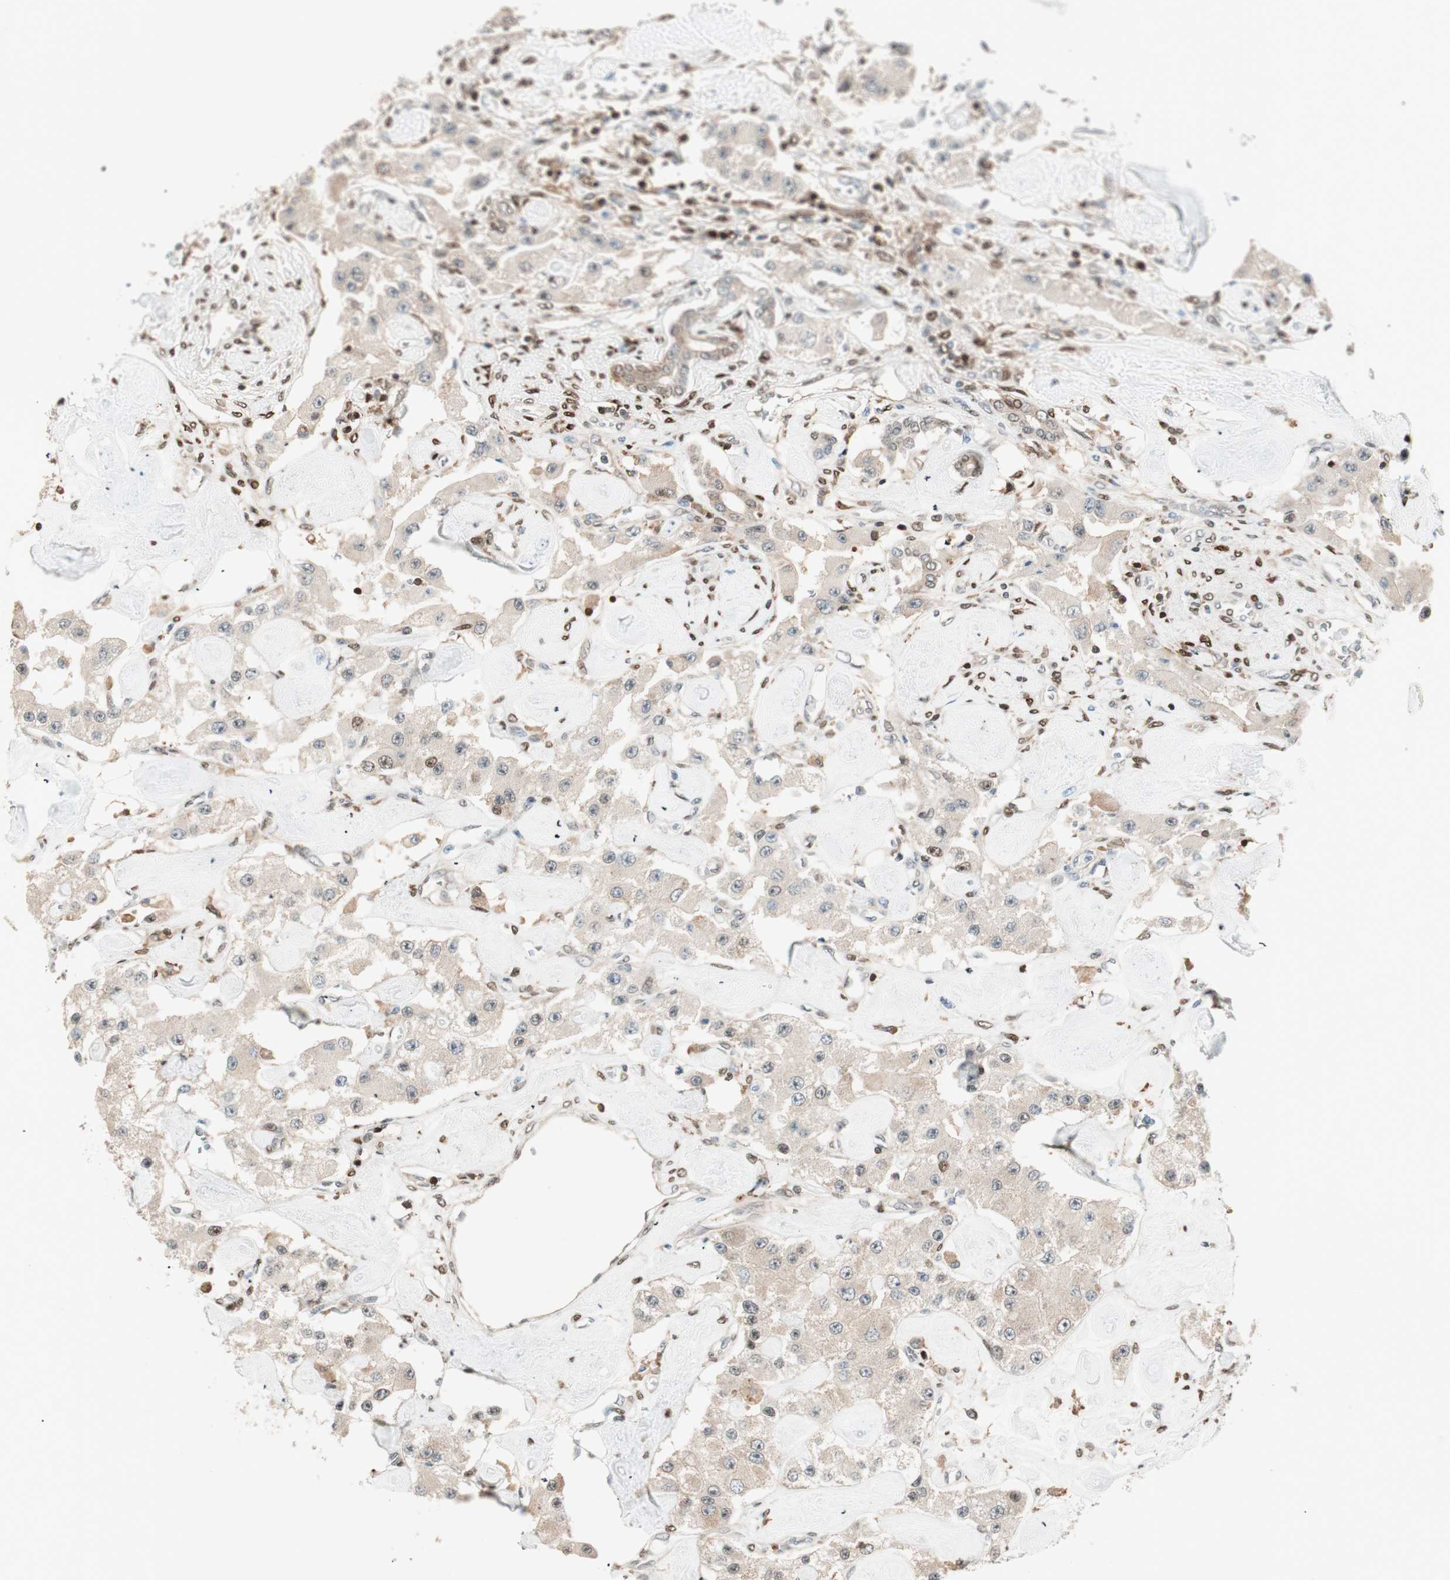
{"staining": {"intensity": "weak", "quantity": ">75%", "location": "cytoplasmic/membranous,nuclear"}, "tissue": "carcinoid", "cell_type": "Tumor cells", "image_type": "cancer", "snomed": [{"axis": "morphology", "description": "Carcinoid, malignant, NOS"}, {"axis": "topography", "description": "Pancreas"}], "caption": "Carcinoid stained with a protein marker reveals weak staining in tumor cells.", "gene": "BIN1", "patient": {"sex": "male", "age": 41}}